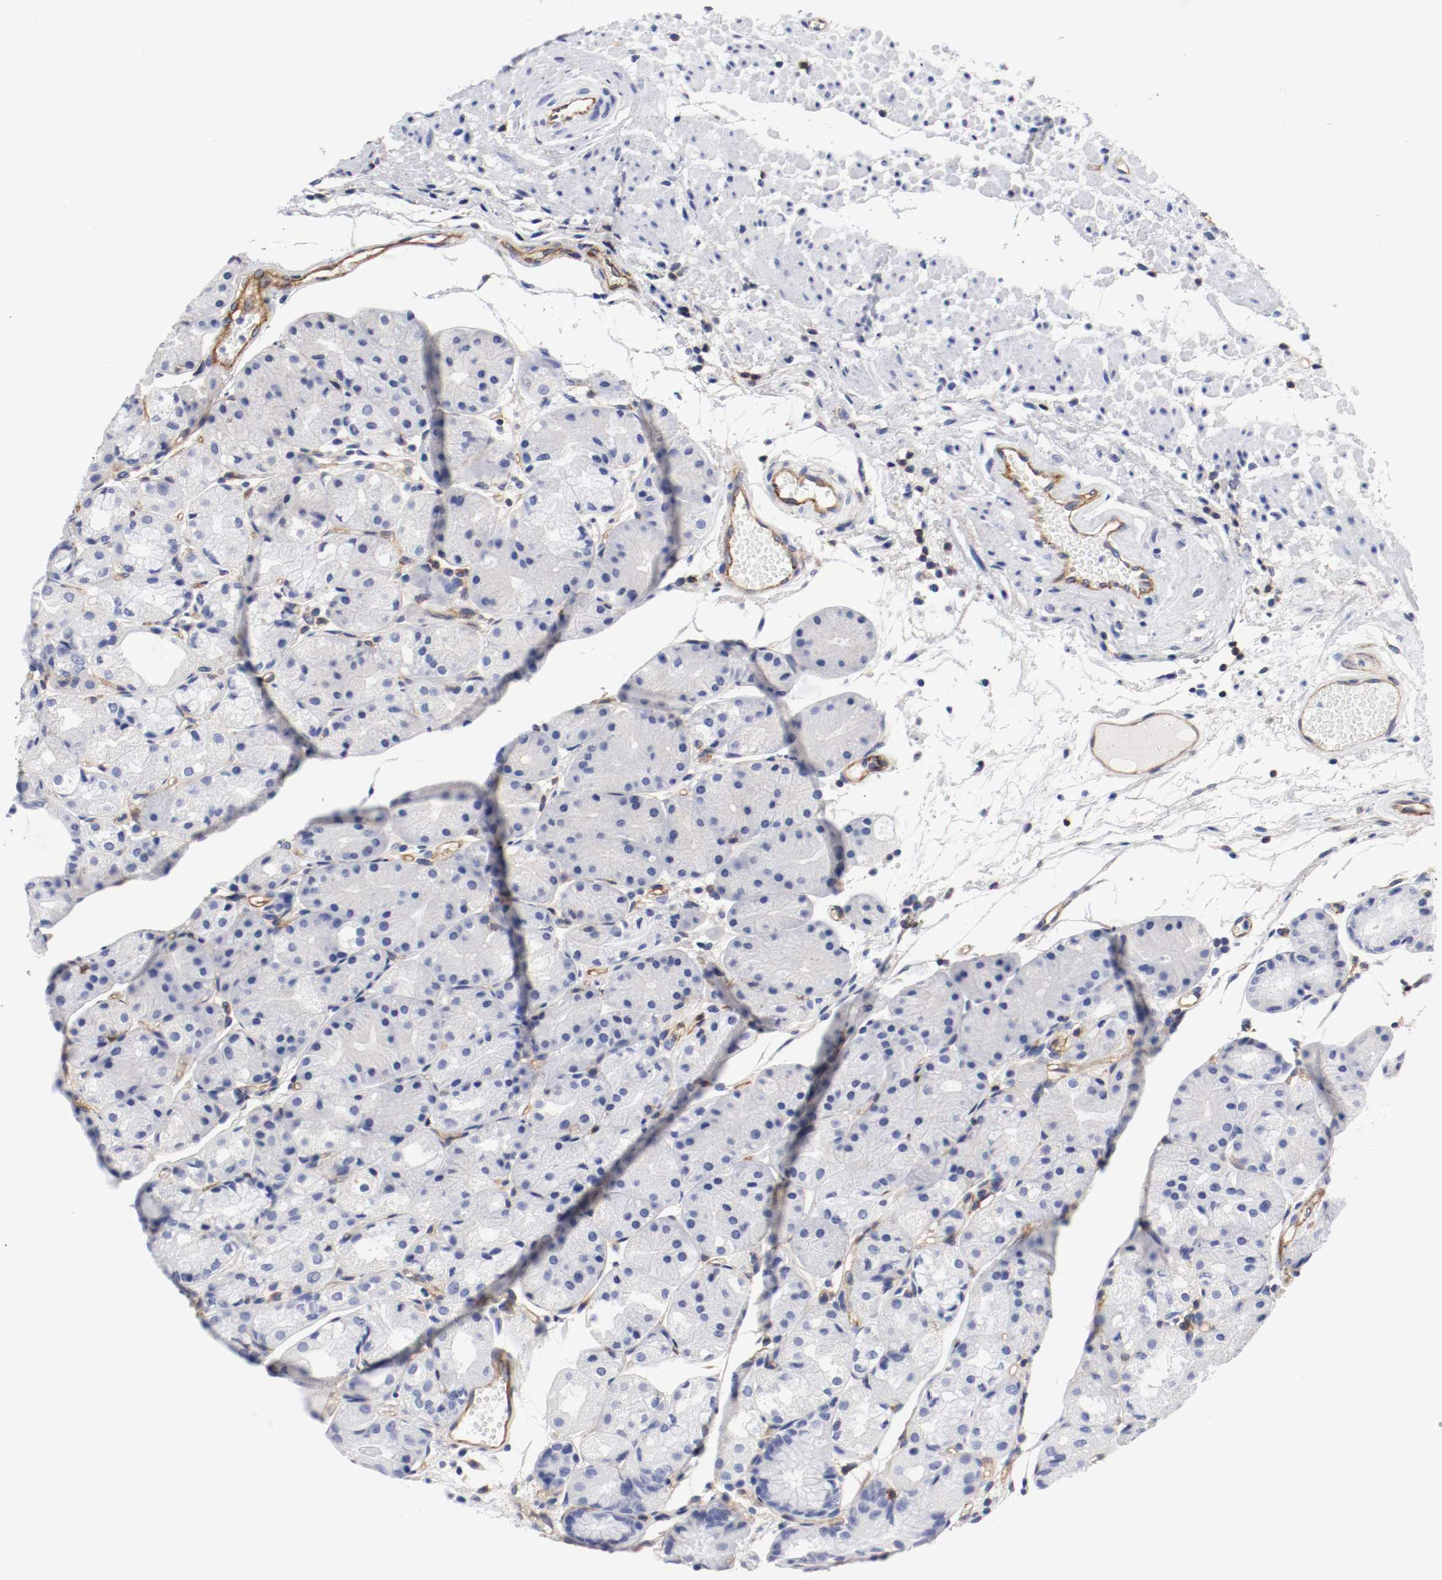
{"staining": {"intensity": "negative", "quantity": "none", "location": "none"}, "tissue": "stomach", "cell_type": "Glandular cells", "image_type": "normal", "snomed": [{"axis": "morphology", "description": "Normal tissue, NOS"}, {"axis": "topography", "description": "Stomach, upper"}], "caption": "This is an immunohistochemistry photomicrograph of unremarkable human stomach. There is no positivity in glandular cells.", "gene": "IFITM1", "patient": {"sex": "male", "age": 72}}